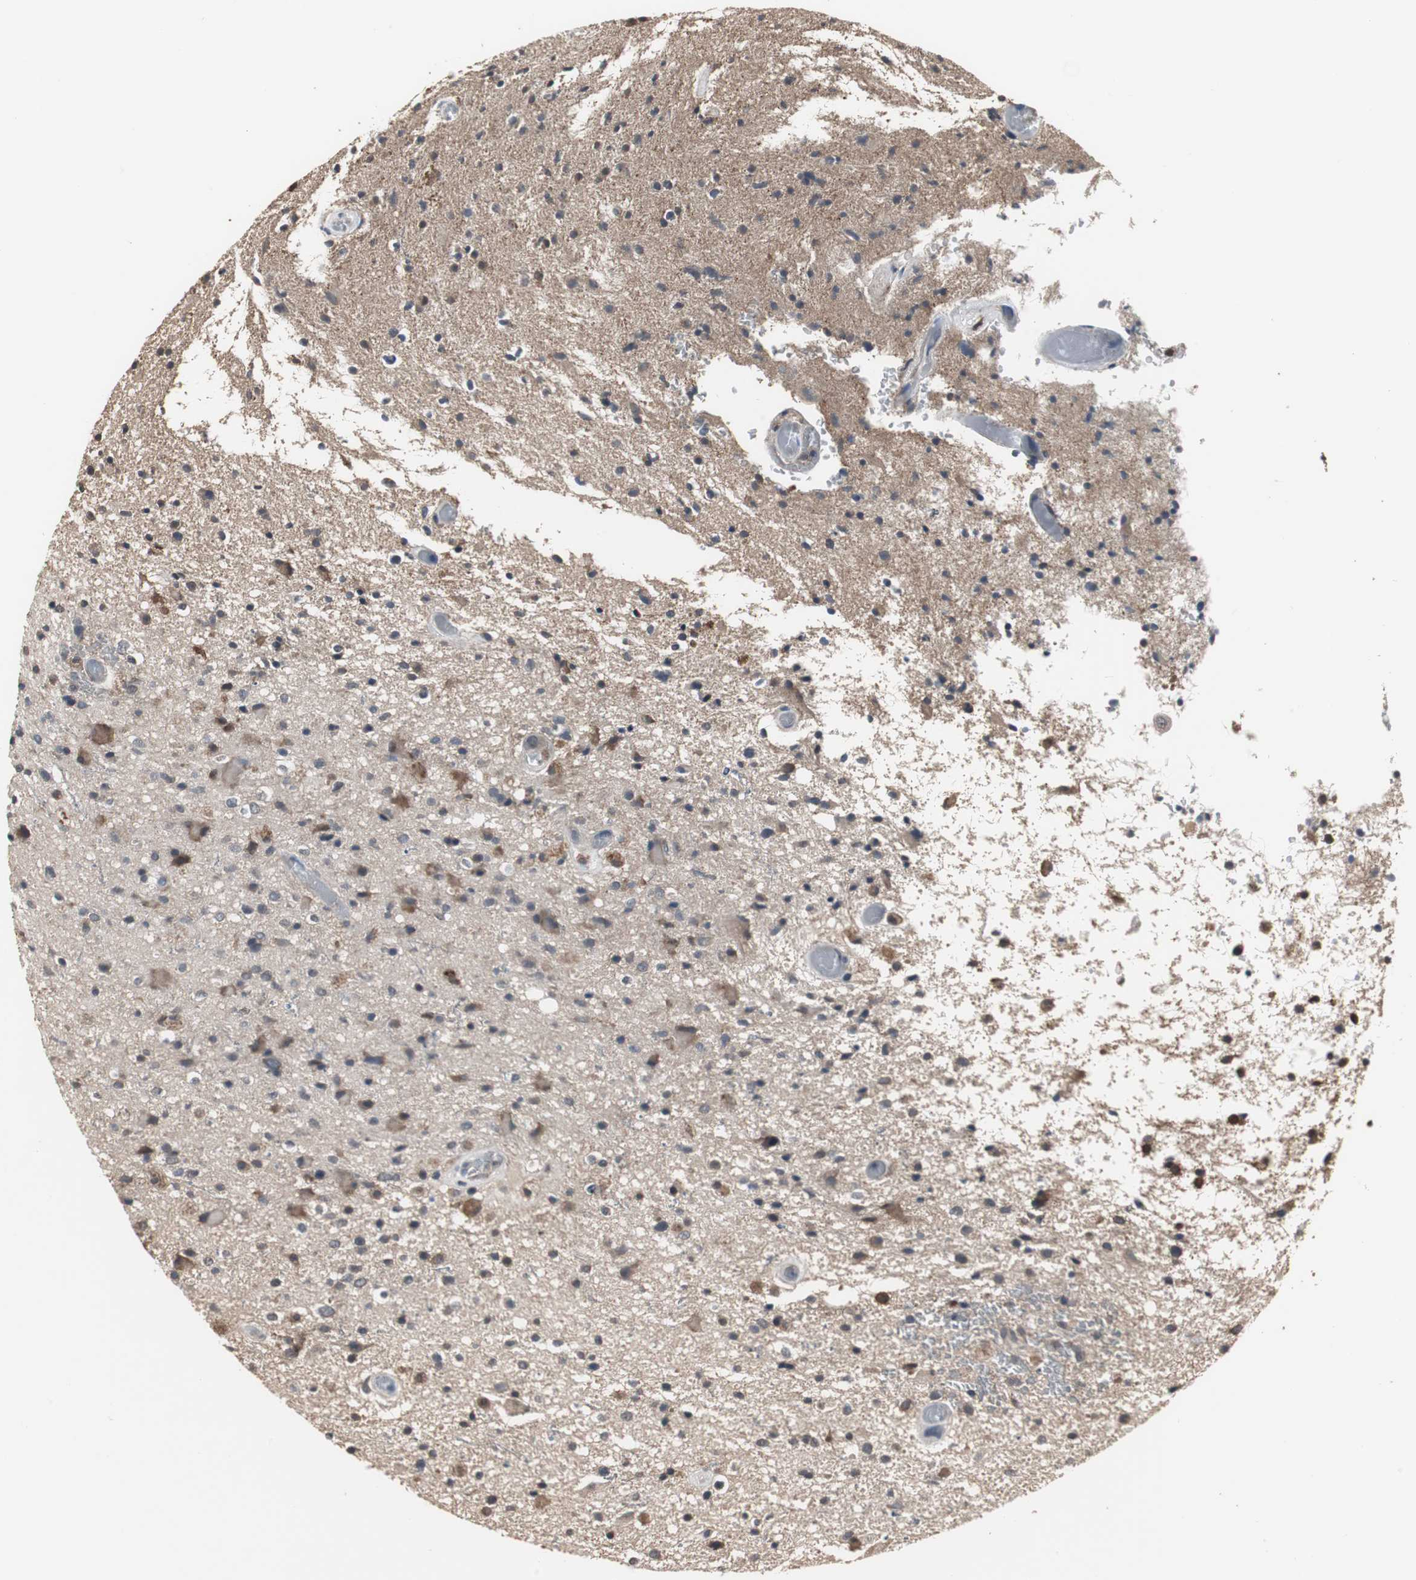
{"staining": {"intensity": "moderate", "quantity": "25%-75%", "location": "cytoplasmic/membranous"}, "tissue": "glioma", "cell_type": "Tumor cells", "image_type": "cancer", "snomed": [{"axis": "morphology", "description": "Glioma, malignant, High grade"}, {"axis": "topography", "description": "Brain"}], "caption": "Malignant glioma (high-grade) was stained to show a protein in brown. There is medium levels of moderate cytoplasmic/membranous positivity in about 25%-75% of tumor cells.", "gene": "ZSCAN22", "patient": {"sex": "male", "age": 33}}